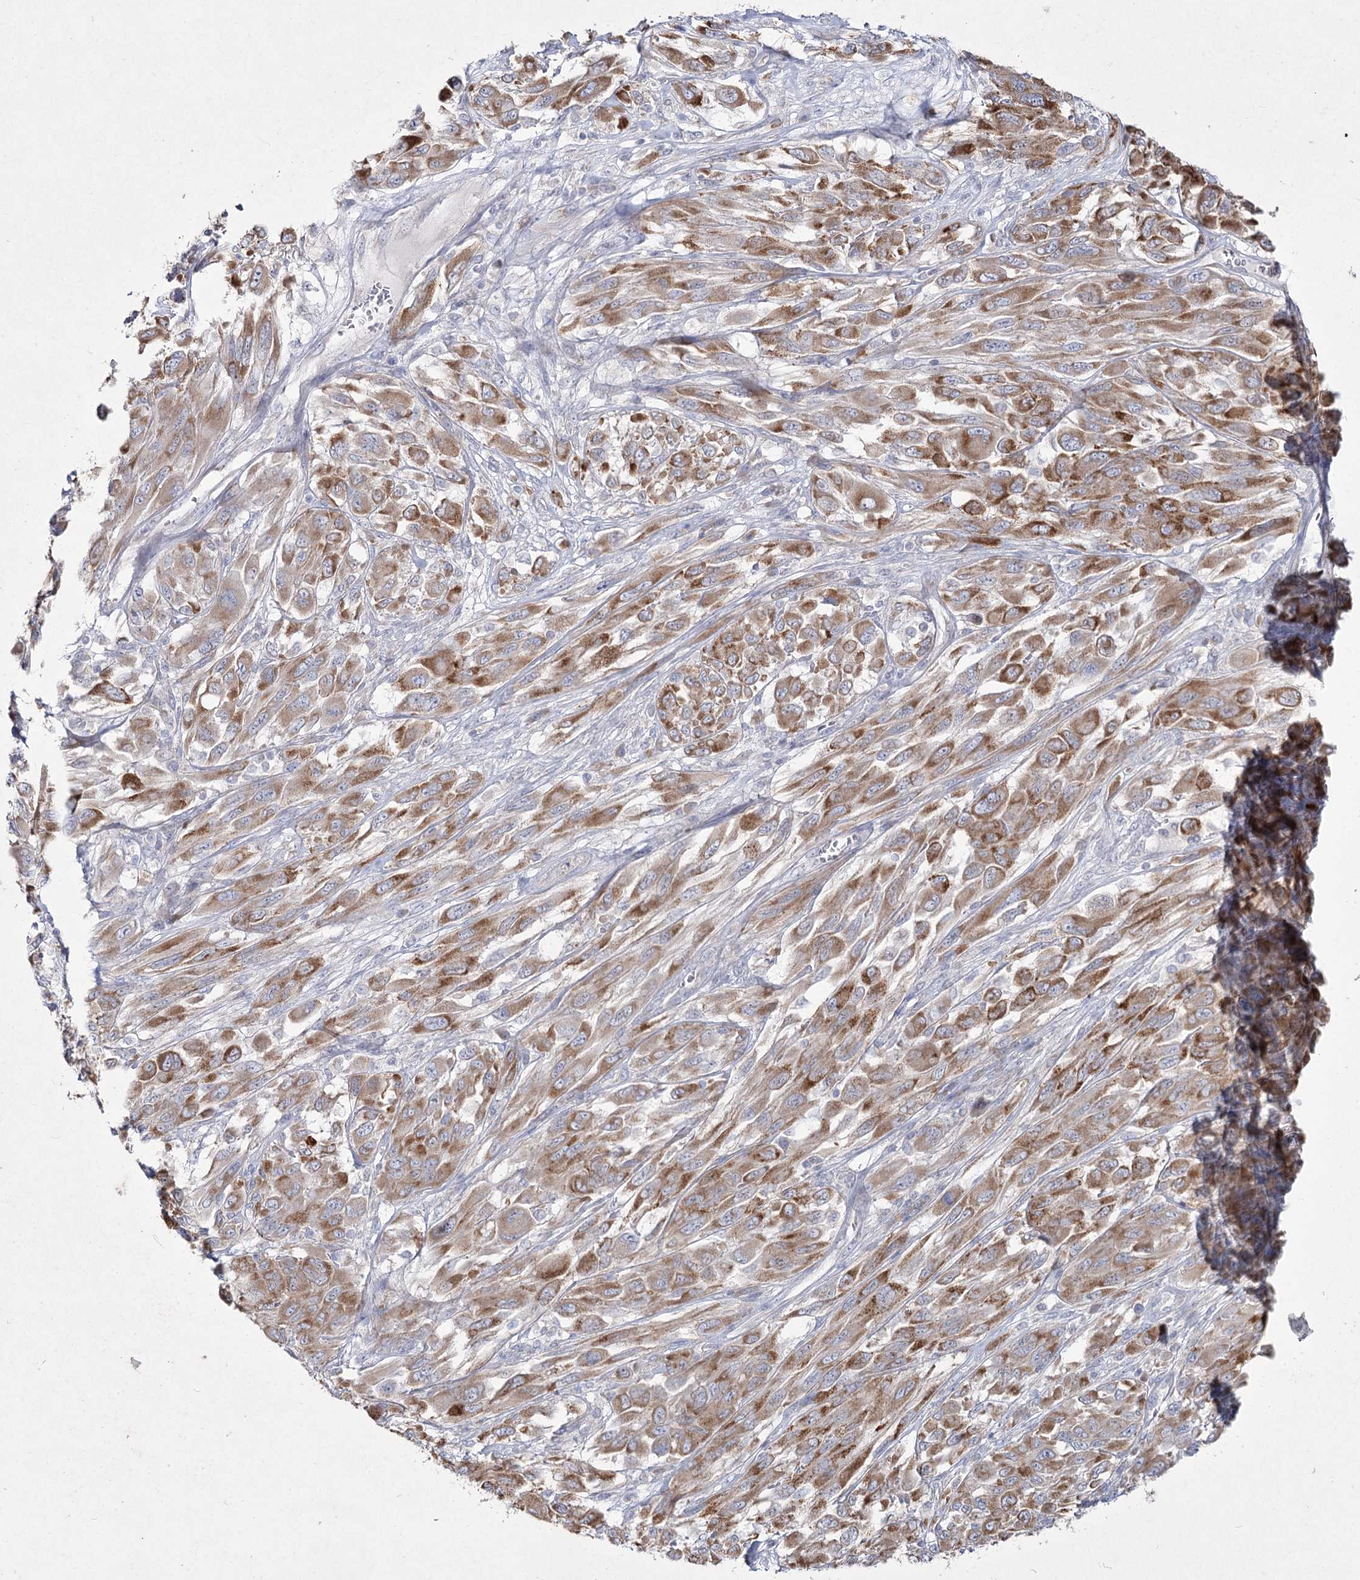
{"staining": {"intensity": "moderate", "quantity": ">75%", "location": "cytoplasmic/membranous"}, "tissue": "melanoma", "cell_type": "Tumor cells", "image_type": "cancer", "snomed": [{"axis": "morphology", "description": "Malignant melanoma, NOS"}, {"axis": "topography", "description": "Skin"}], "caption": "Malignant melanoma stained for a protein (brown) displays moderate cytoplasmic/membranous positive expression in approximately >75% of tumor cells.", "gene": "NIPAL4", "patient": {"sex": "female", "age": 91}}